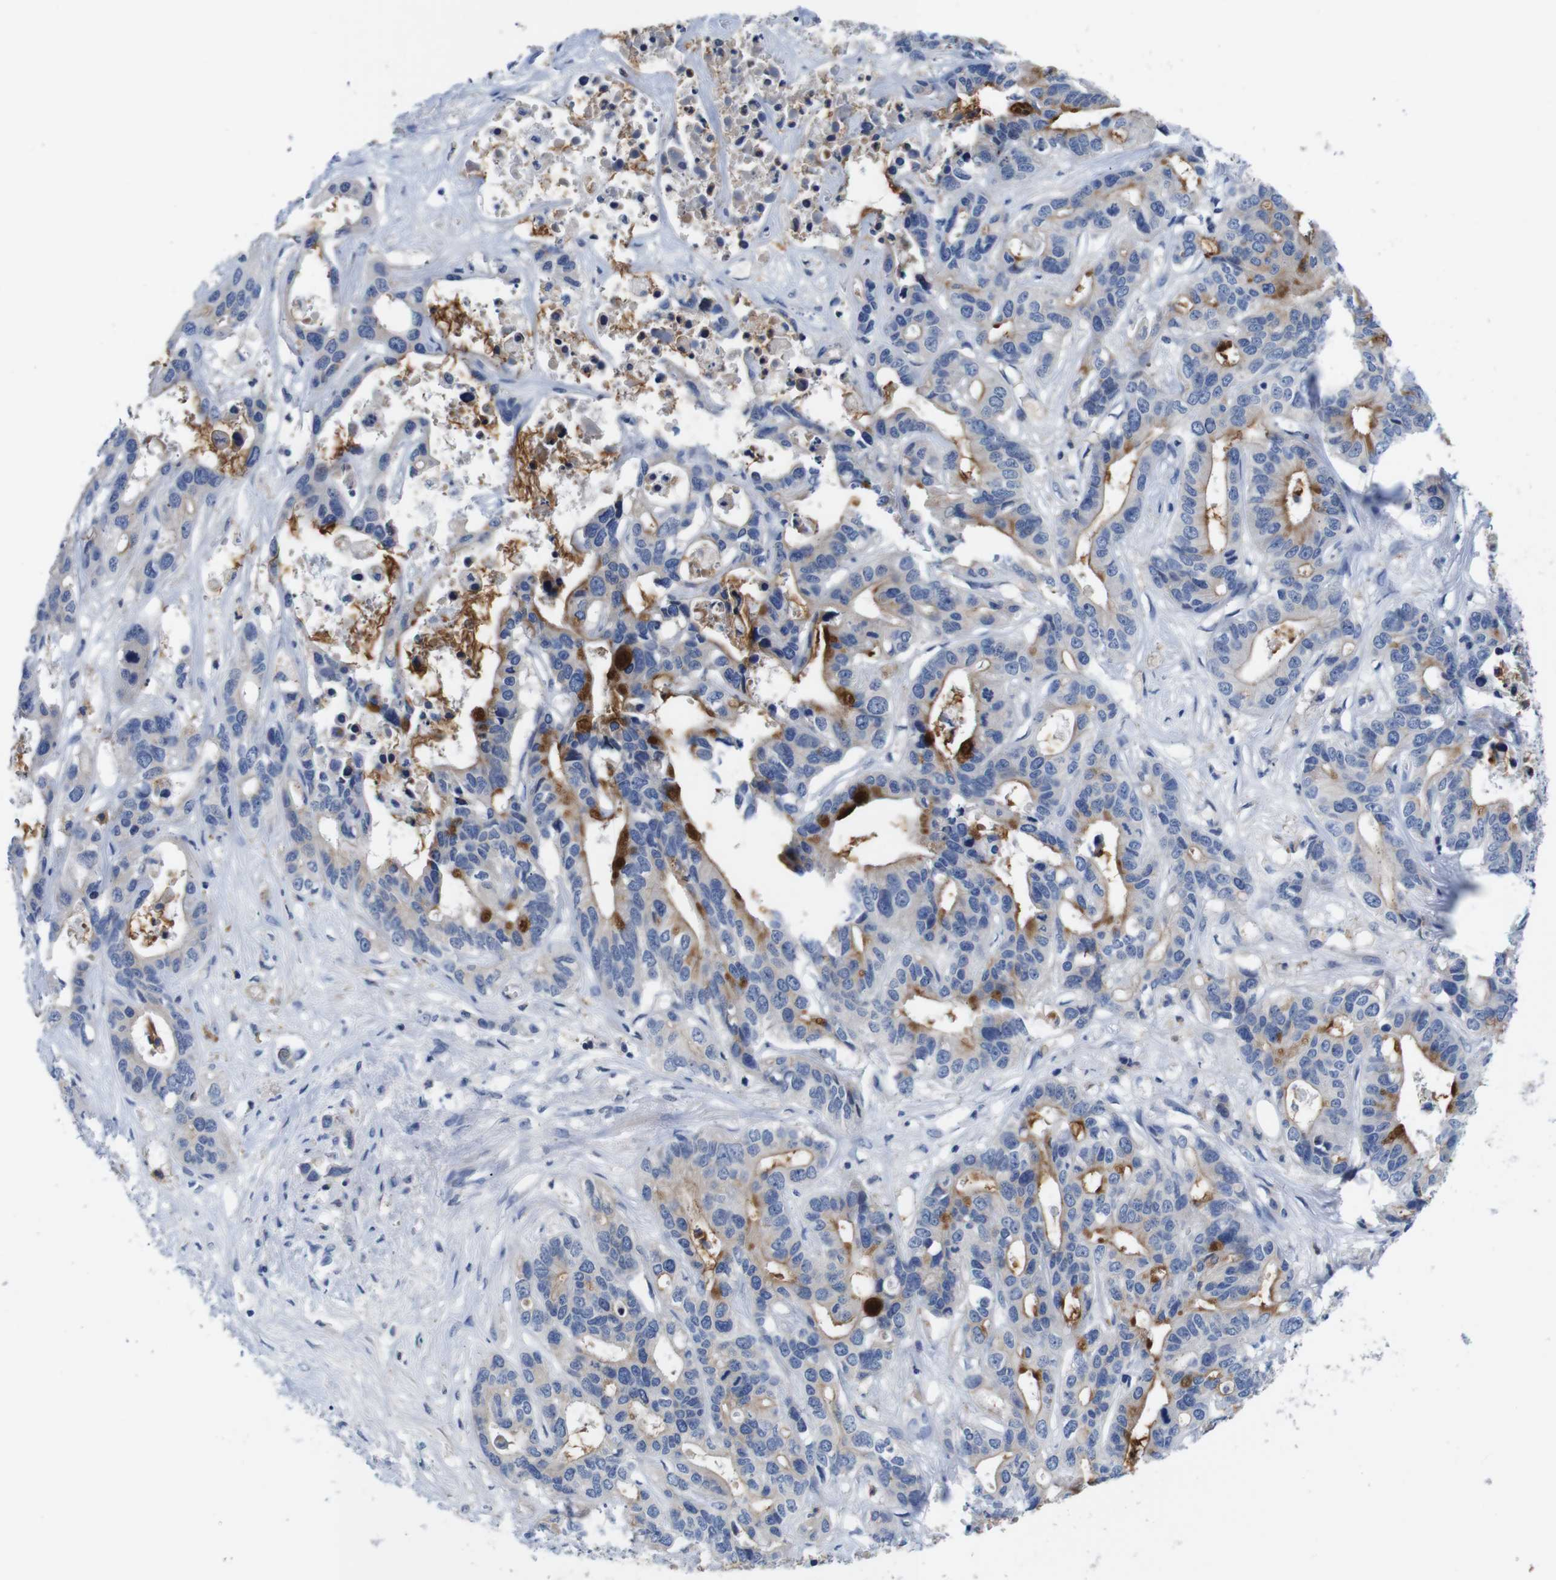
{"staining": {"intensity": "strong", "quantity": "<25%", "location": "cytoplasmic/membranous"}, "tissue": "liver cancer", "cell_type": "Tumor cells", "image_type": "cancer", "snomed": [{"axis": "morphology", "description": "Cholangiocarcinoma"}, {"axis": "topography", "description": "Liver"}], "caption": "Immunohistochemistry (IHC) of cholangiocarcinoma (liver) reveals medium levels of strong cytoplasmic/membranous staining in approximately <25% of tumor cells.", "gene": "C1RL", "patient": {"sex": "female", "age": 65}}